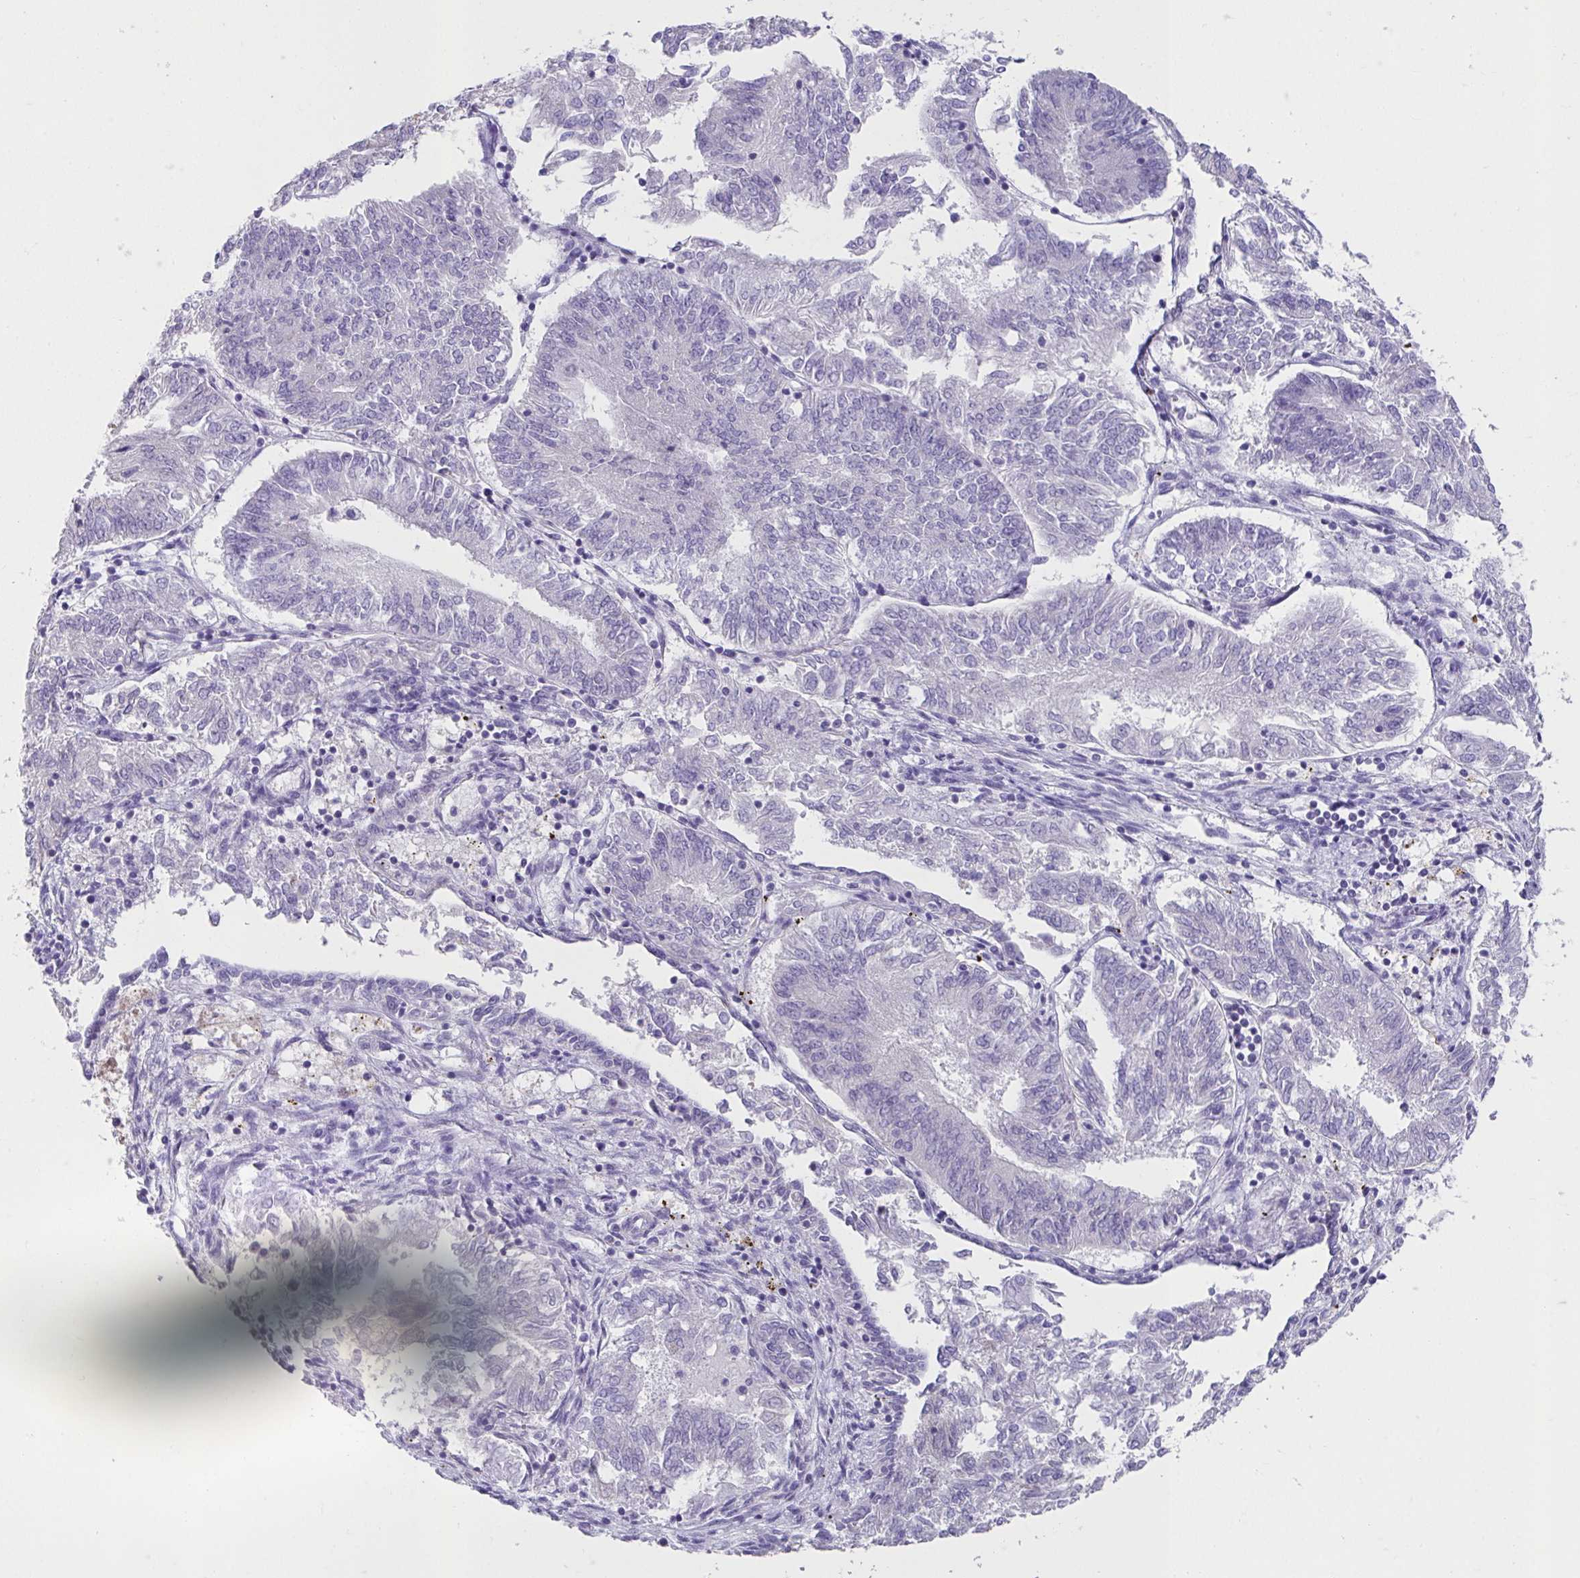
{"staining": {"intensity": "negative", "quantity": "none", "location": "none"}, "tissue": "endometrial cancer", "cell_type": "Tumor cells", "image_type": "cancer", "snomed": [{"axis": "morphology", "description": "Adenocarcinoma, NOS"}, {"axis": "topography", "description": "Endometrium"}], "caption": "A histopathology image of human endometrial cancer (adenocarcinoma) is negative for staining in tumor cells.", "gene": "CXCR1", "patient": {"sex": "female", "age": 58}}